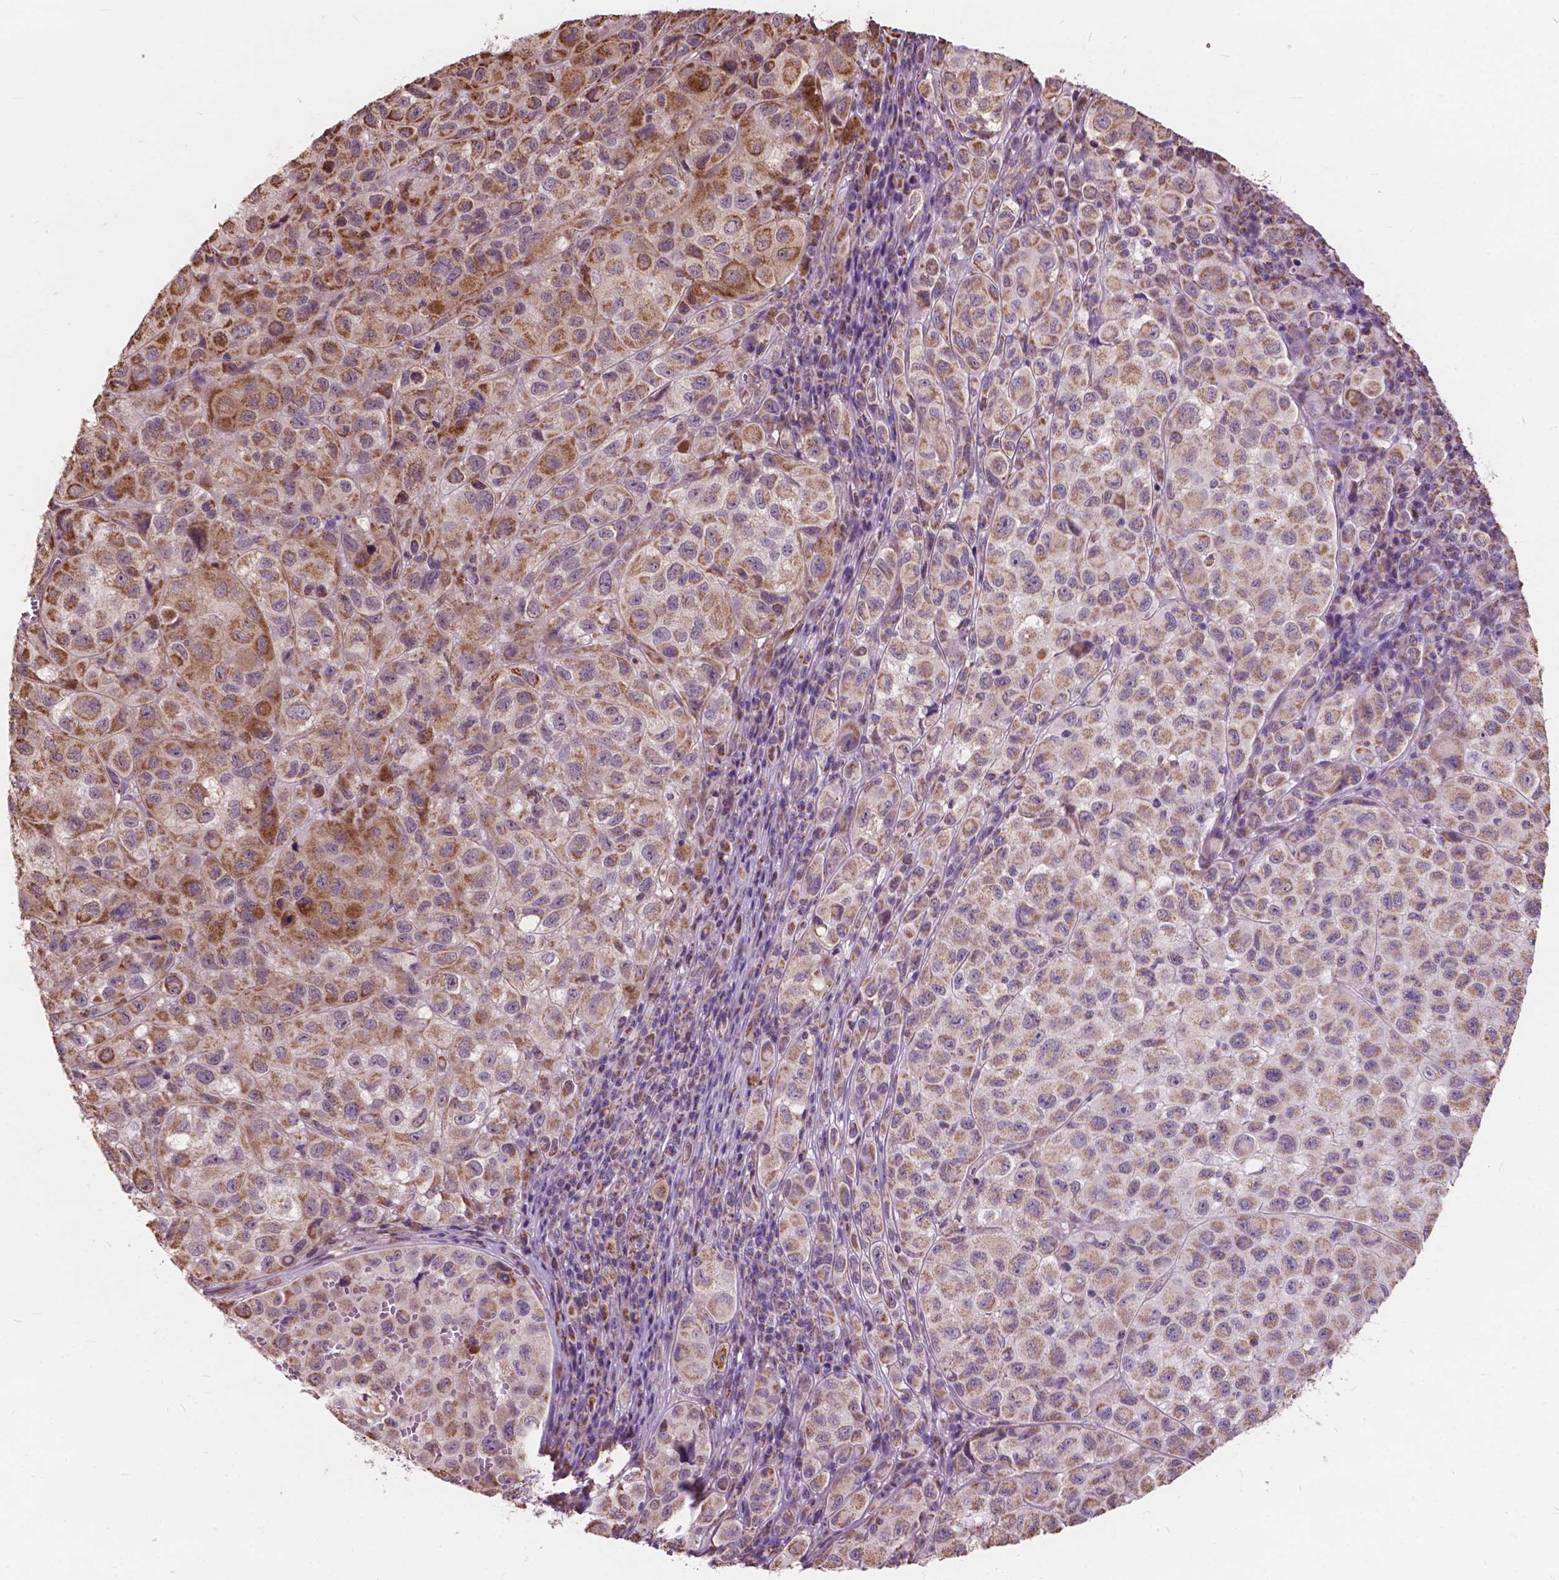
{"staining": {"intensity": "moderate", "quantity": ">75%", "location": "cytoplasmic/membranous"}, "tissue": "melanoma", "cell_type": "Tumor cells", "image_type": "cancer", "snomed": [{"axis": "morphology", "description": "Malignant melanoma, NOS"}, {"axis": "topography", "description": "Skin"}], "caption": "Tumor cells demonstrate medium levels of moderate cytoplasmic/membranous positivity in approximately >75% of cells in malignant melanoma.", "gene": "SCOC", "patient": {"sex": "male", "age": 93}}